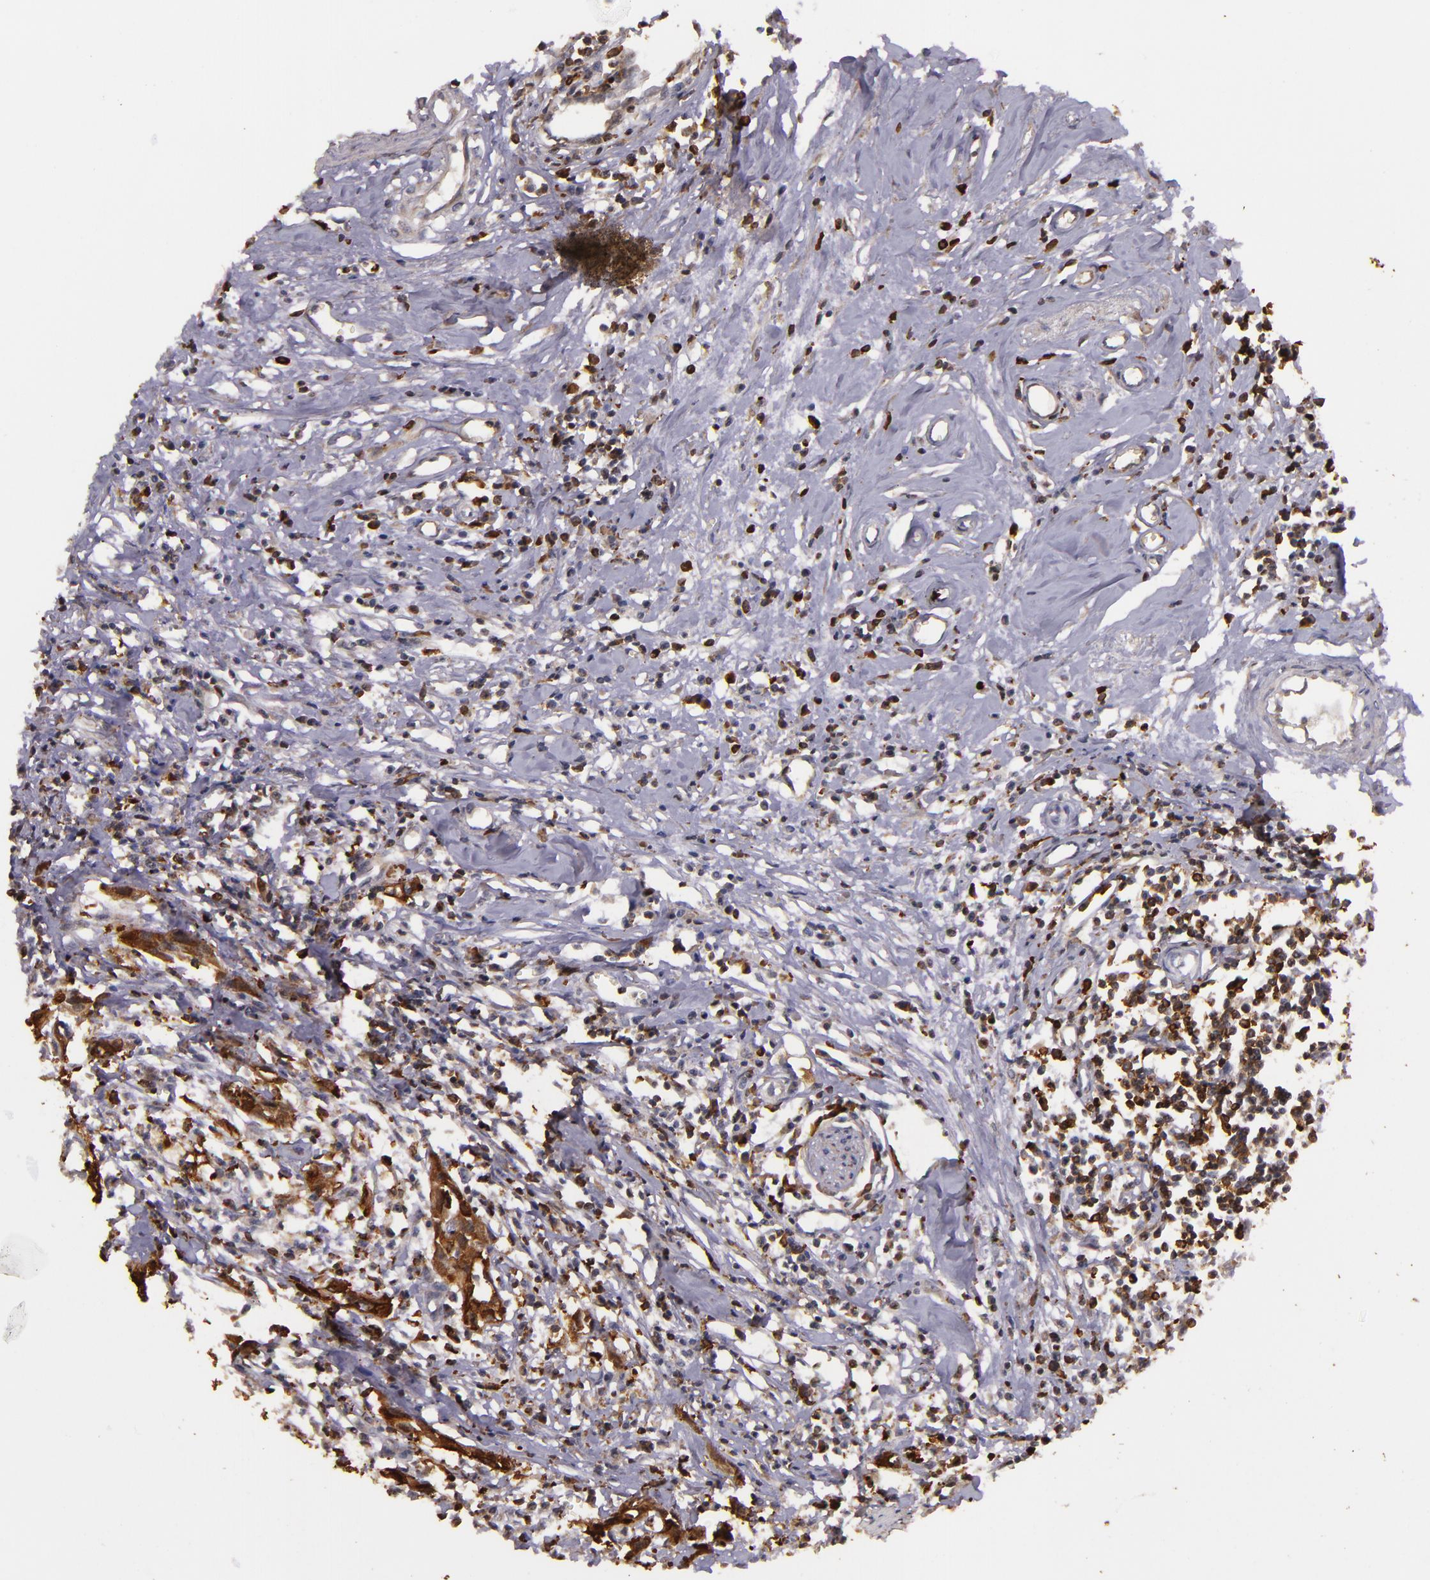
{"staining": {"intensity": "strong", "quantity": ">75%", "location": "cytoplasmic/membranous"}, "tissue": "urothelial cancer", "cell_type": "Tumor cells", "image_type": "cancer", "snomed": [{"axis": "morphology", "description": "Urothelial carcinoma, High grade"}, {"axis": "topography", "description": "Urinary bladder"}], "caption": "Human urothelial cancer stained for a protein (brown) reveals strong cytoplasmic/membranous positive staining in approximately >75% of tumor cells.", "gene": "SLC9A3R1", "patient": {"sex": "male", "age": 54}}